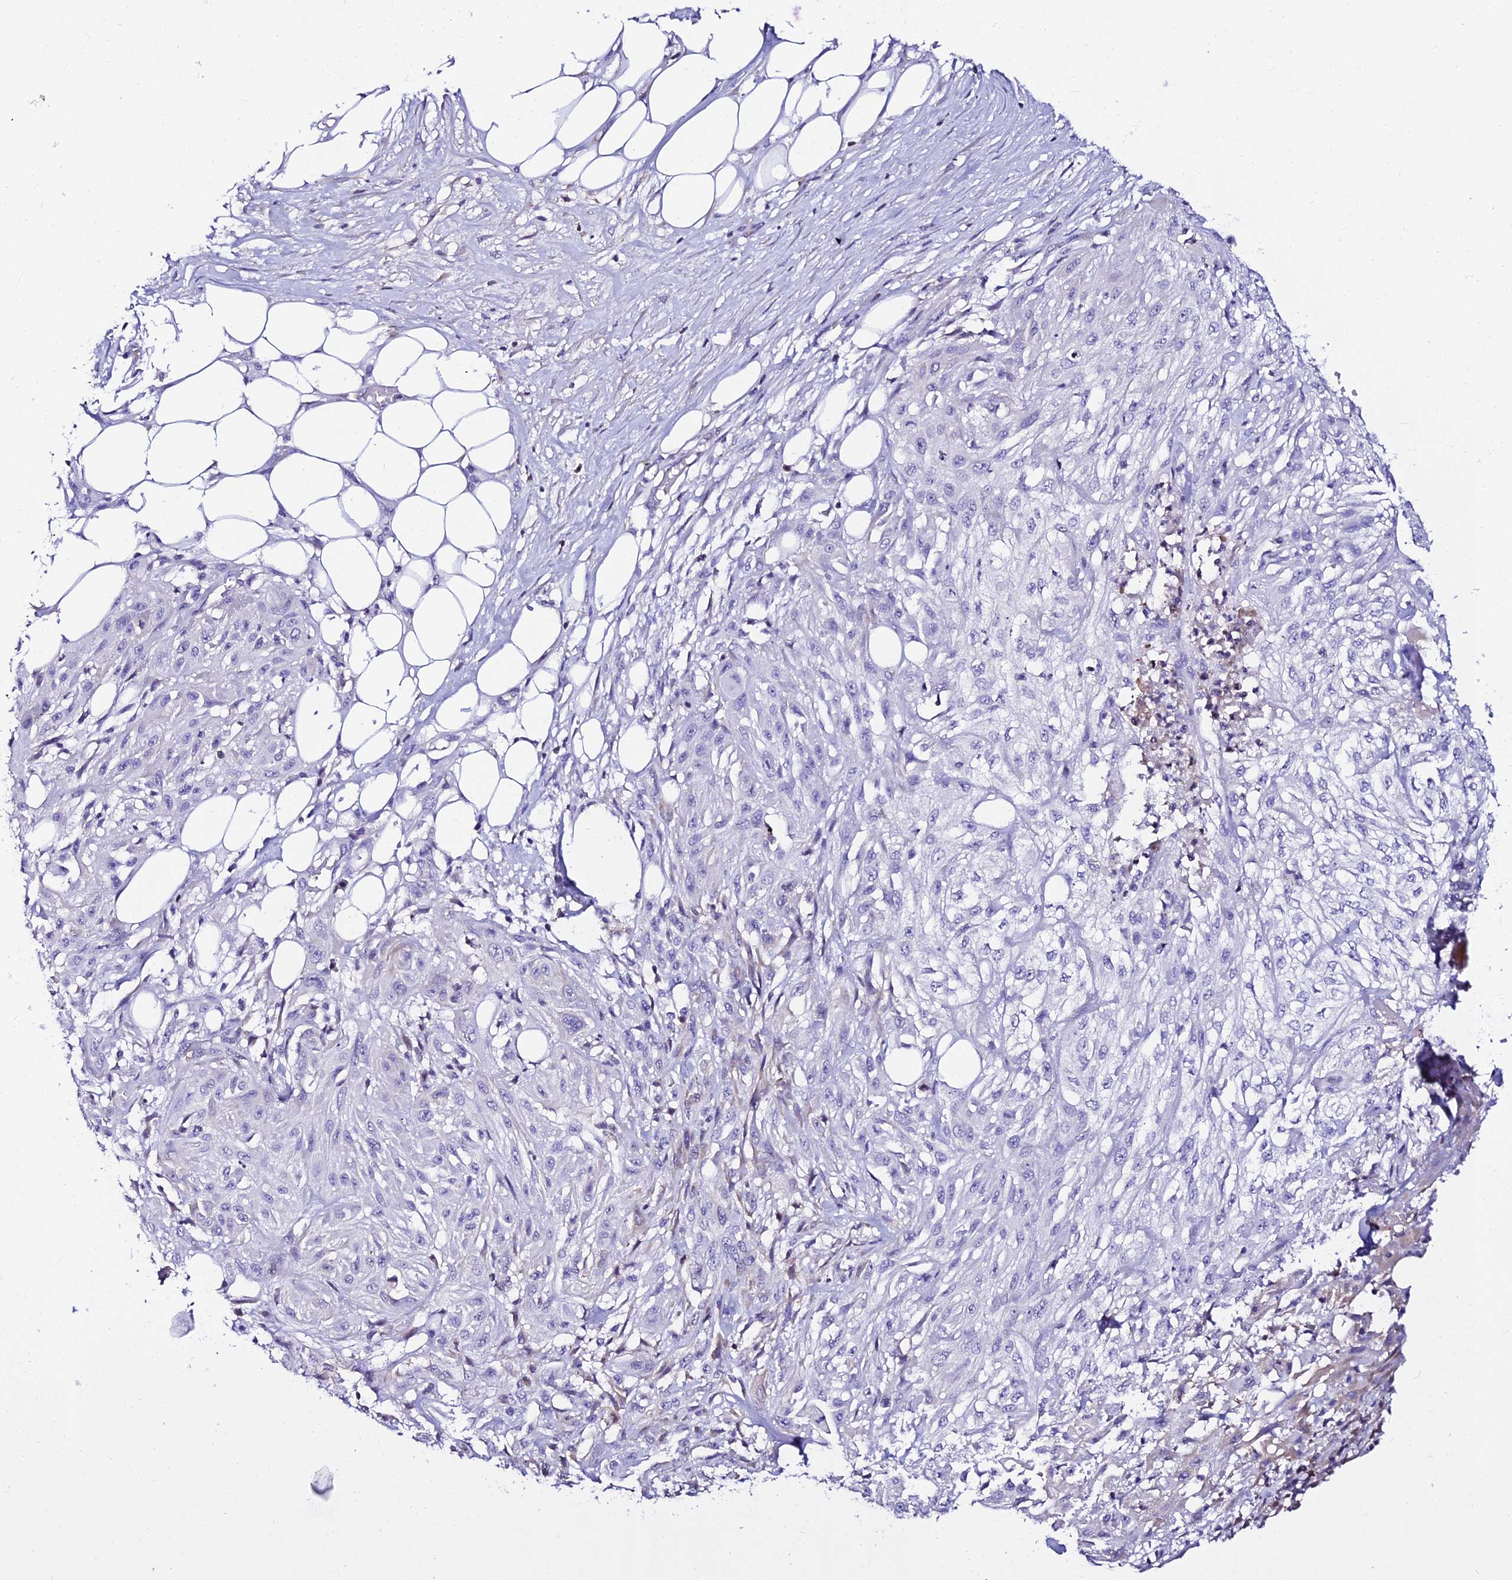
{"staining": {"intensity": "negative", "quantity": "none", "location": "none"}, "tissue": "skin cancer", "cell_type": "Tumor cells", "image_type": "cancer", "snomed": [{"axis": "morphology", "description": "Squamous cell carcinoma, NOS"}, {"axis": "morphology", "description": "Squamous cell carcinoma, metastatic, NOS"}, {"axis": "topography", "description": "Skin"}, {"axis": "topography", "description": "Lymph node"}], "caption": "Human skin cancer (metastatic squamous cell carcinoma) stained for a protein using immunohistochemistry reveals no positivity in tumor cells.", "gene": "DEFB132", "patient": {"sex": "male", "age": 75}}